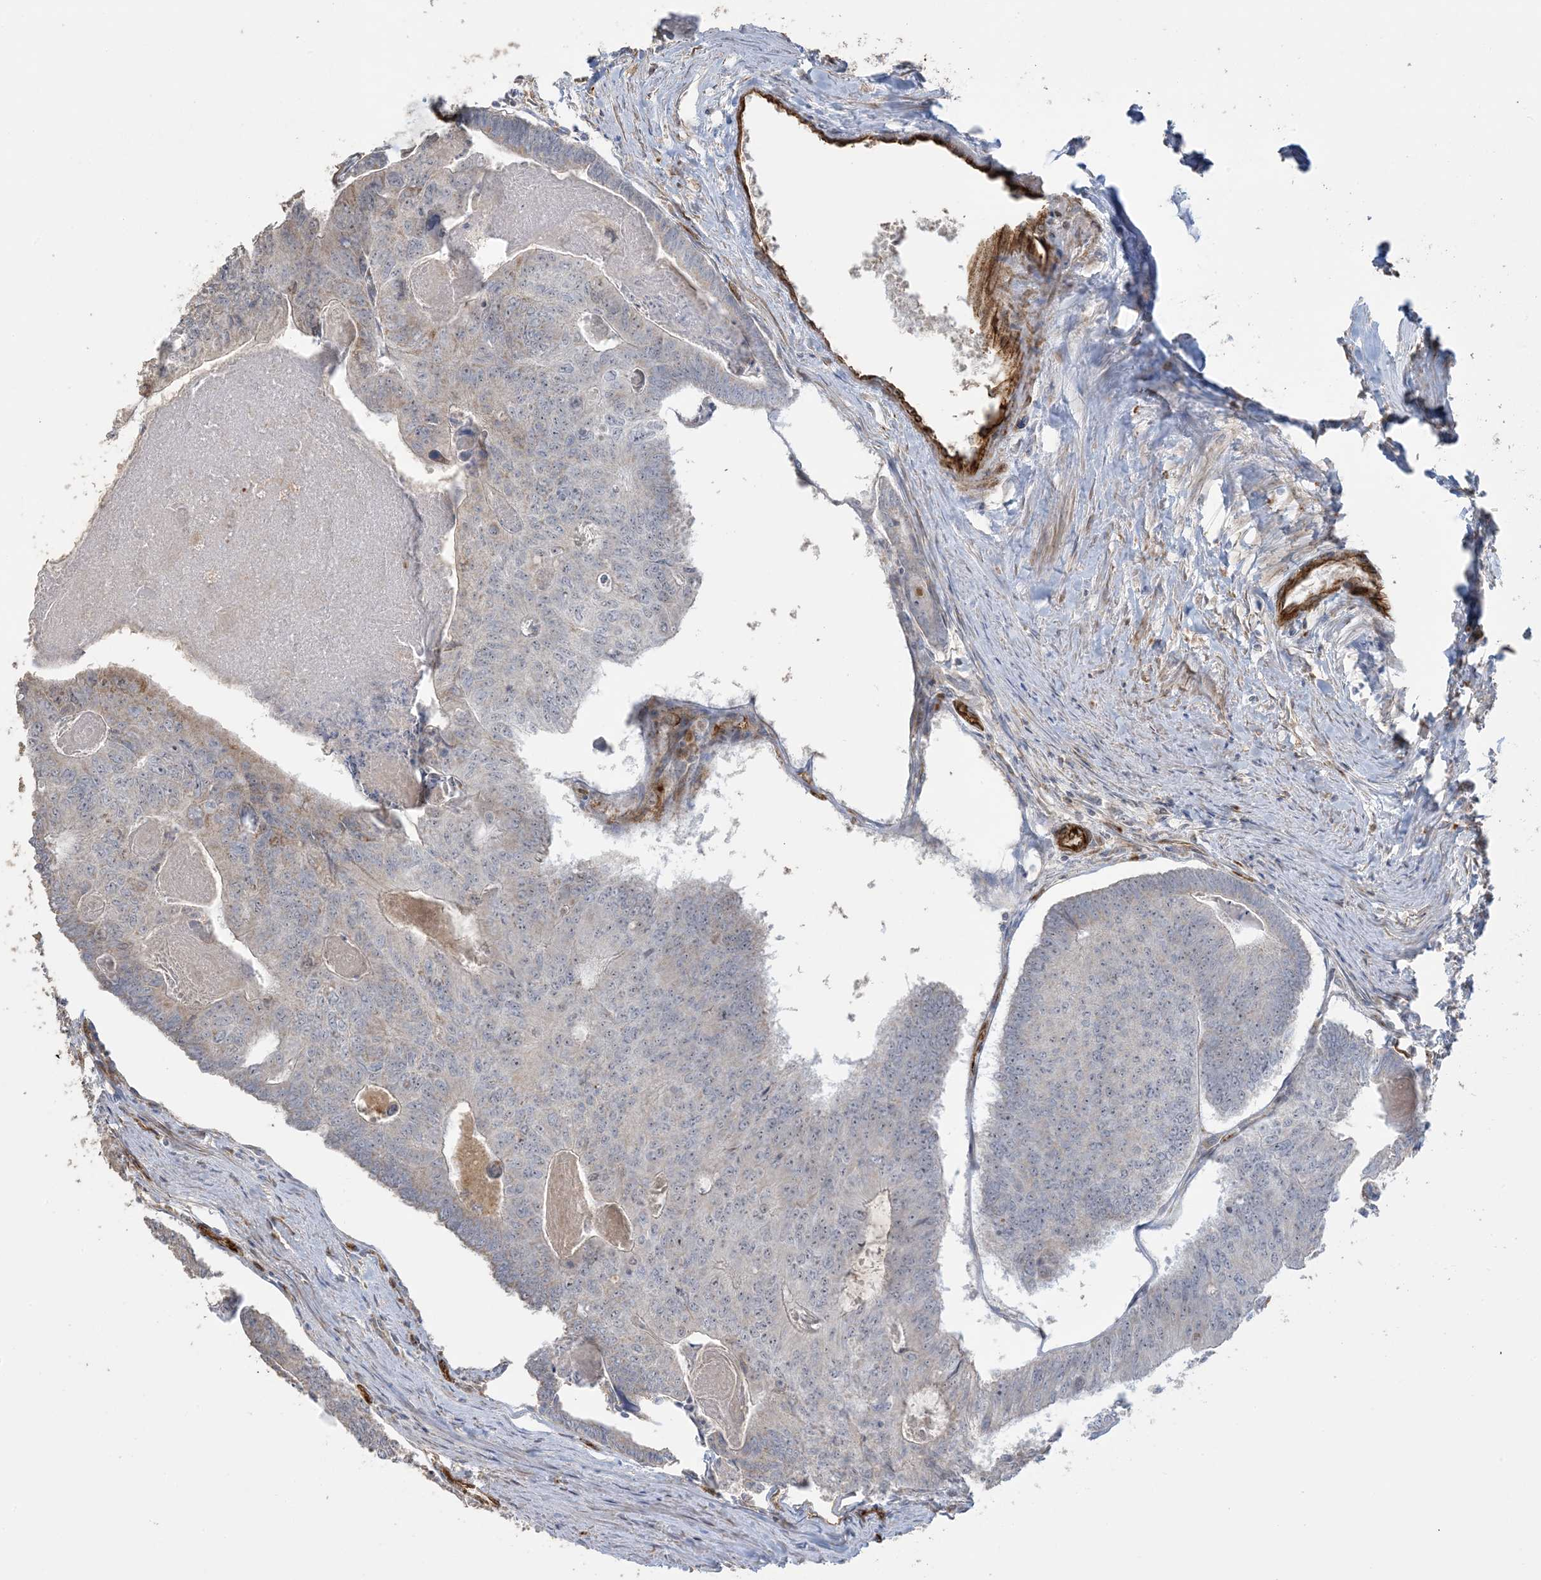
{"staining": {"intensity": "negative", "quantity": "none", "location": "none"}, "tissue": "colorectal cancer", "cell_type": "Tumor cells", "image_type": "cancer", "snomed": [{"axis": "morphology", "description": "Adenocarcinoma, NOS"}, {"axis": "topography", "description": "Colon"}], "caption": "DAB (3,3'-diaminobenzidine) immunohistochemical staining of human colorectal cancer (adenocarcinoma) displays no significant staining in tumor cells.", "gene": "AGA", "patient": {"sex": "female", "age": 67}}